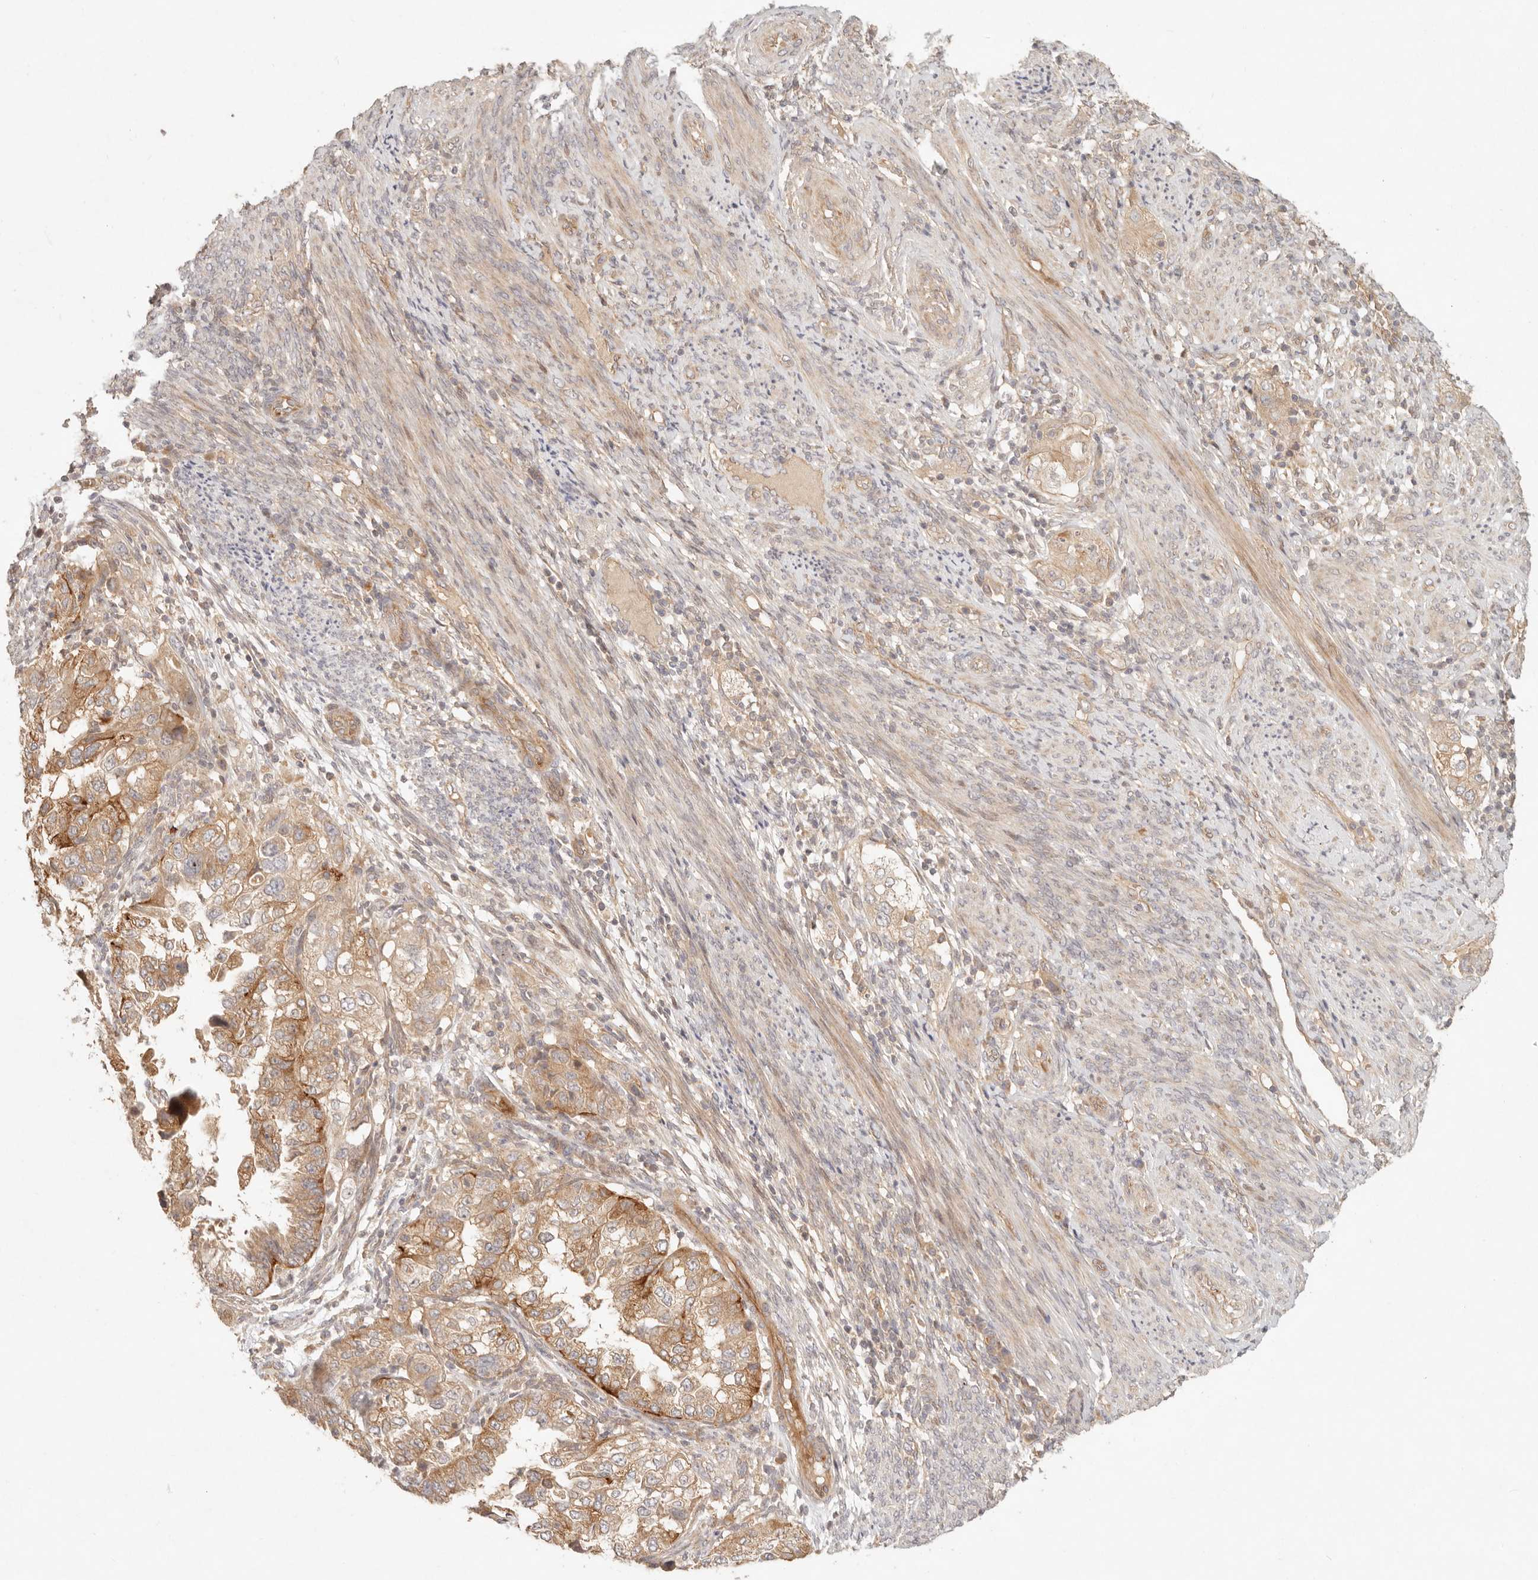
{"staining": {"intensity": "moderate", "quantity": ">75%", "location": "cytoplasmic/membranous"}, "tissue": "endometrial cancer", "cell_type": "Tumor cells", "image_type": "cancer", "snomed": [{"axis": "morphology", "description": "Adenocarcinoma, NOS"}, {"axis": "topography", "description": "Endometrium"}], "caption": "A photomicrograph showing moderate cytoplasmic/membranous expression in about >75% of tumor cells in endometrial cancer (adenocarcinoma), as visualized by brown immunohistochemical staining.", "gene": "PPP1R3B", "patient": {"sex": "female", "age": 85}}